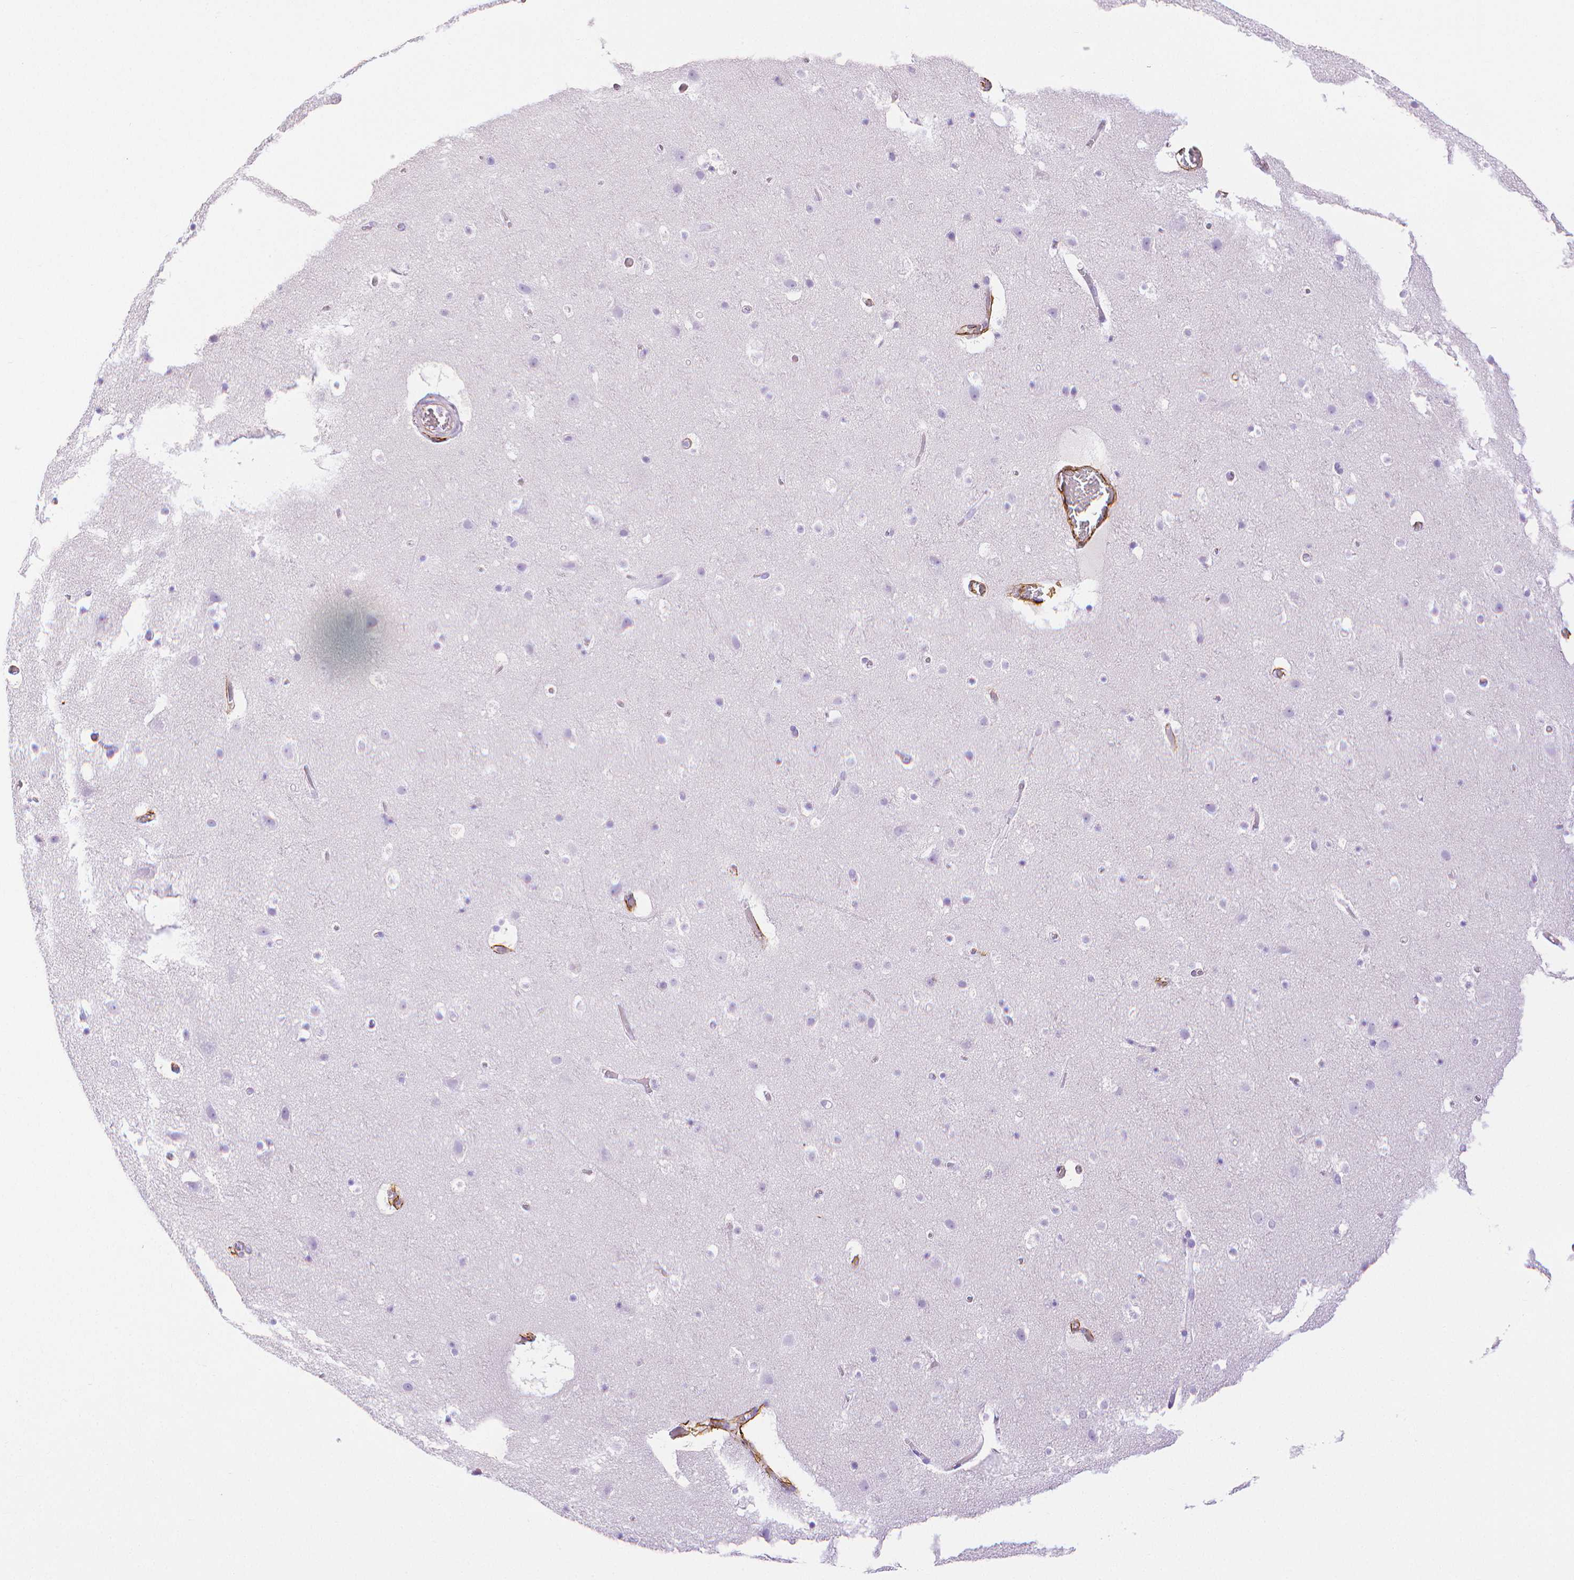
{"staining": {"intensity": "negative", "quantity": "none", "location": "none"}, "tissue": "cerebral cortex", "cell_type": "Endothelial cells", "image_type": "normal", "snomed": [{"axis": "morphology", "description": "Normal tissue, NOS"}, {"axis": "topography", "description": "Cerebral cortex"}], "caption": "Immunohistochemistry histopathology image of benign cerebral cortex: cerebral cortex stained with DAB displays no significant protein expression in endothelial cells.", "gene": "FBN1", "patient": {"sex": "female", "age": 42}}